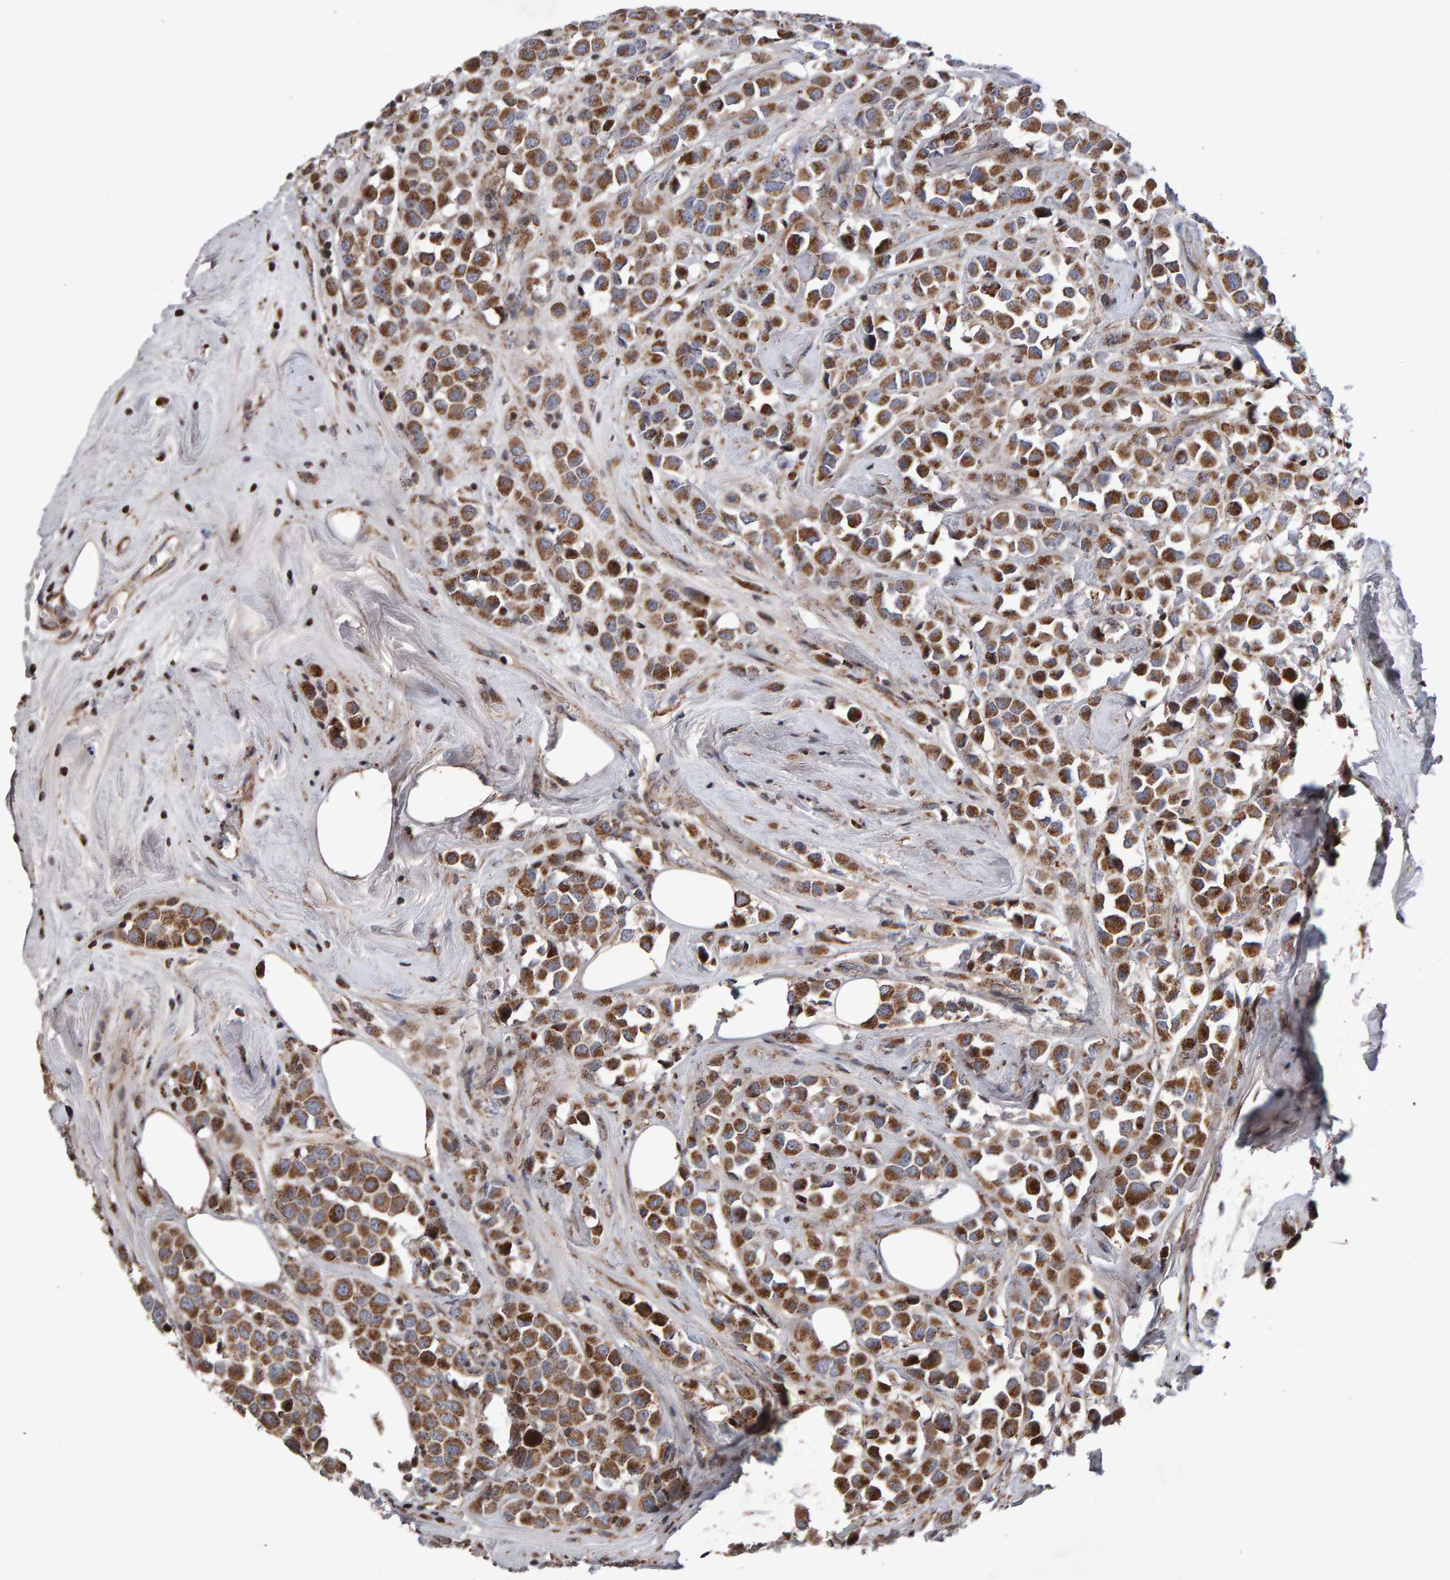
{"staining": {"intensity": "moderate", "quantity": ">75%", "location": "cytoplasmic/membranous"}, "tissue": "breast cancer", "cell_type": "Tumor cells", "image_type": "cancer", "snomed": [{"axis": "morphology", "description": "Duct carcinoma"}, {"axis": "topography", "description": "Breast"}], "caption": "The micrograph displays a brown stain indicating the presence of a protein in the cytoplasmic/membranous of tumor cells in breast invasive ductal carcinoma.", "gene": "PECR", "patient": {"sex": "female", "age": 61}}